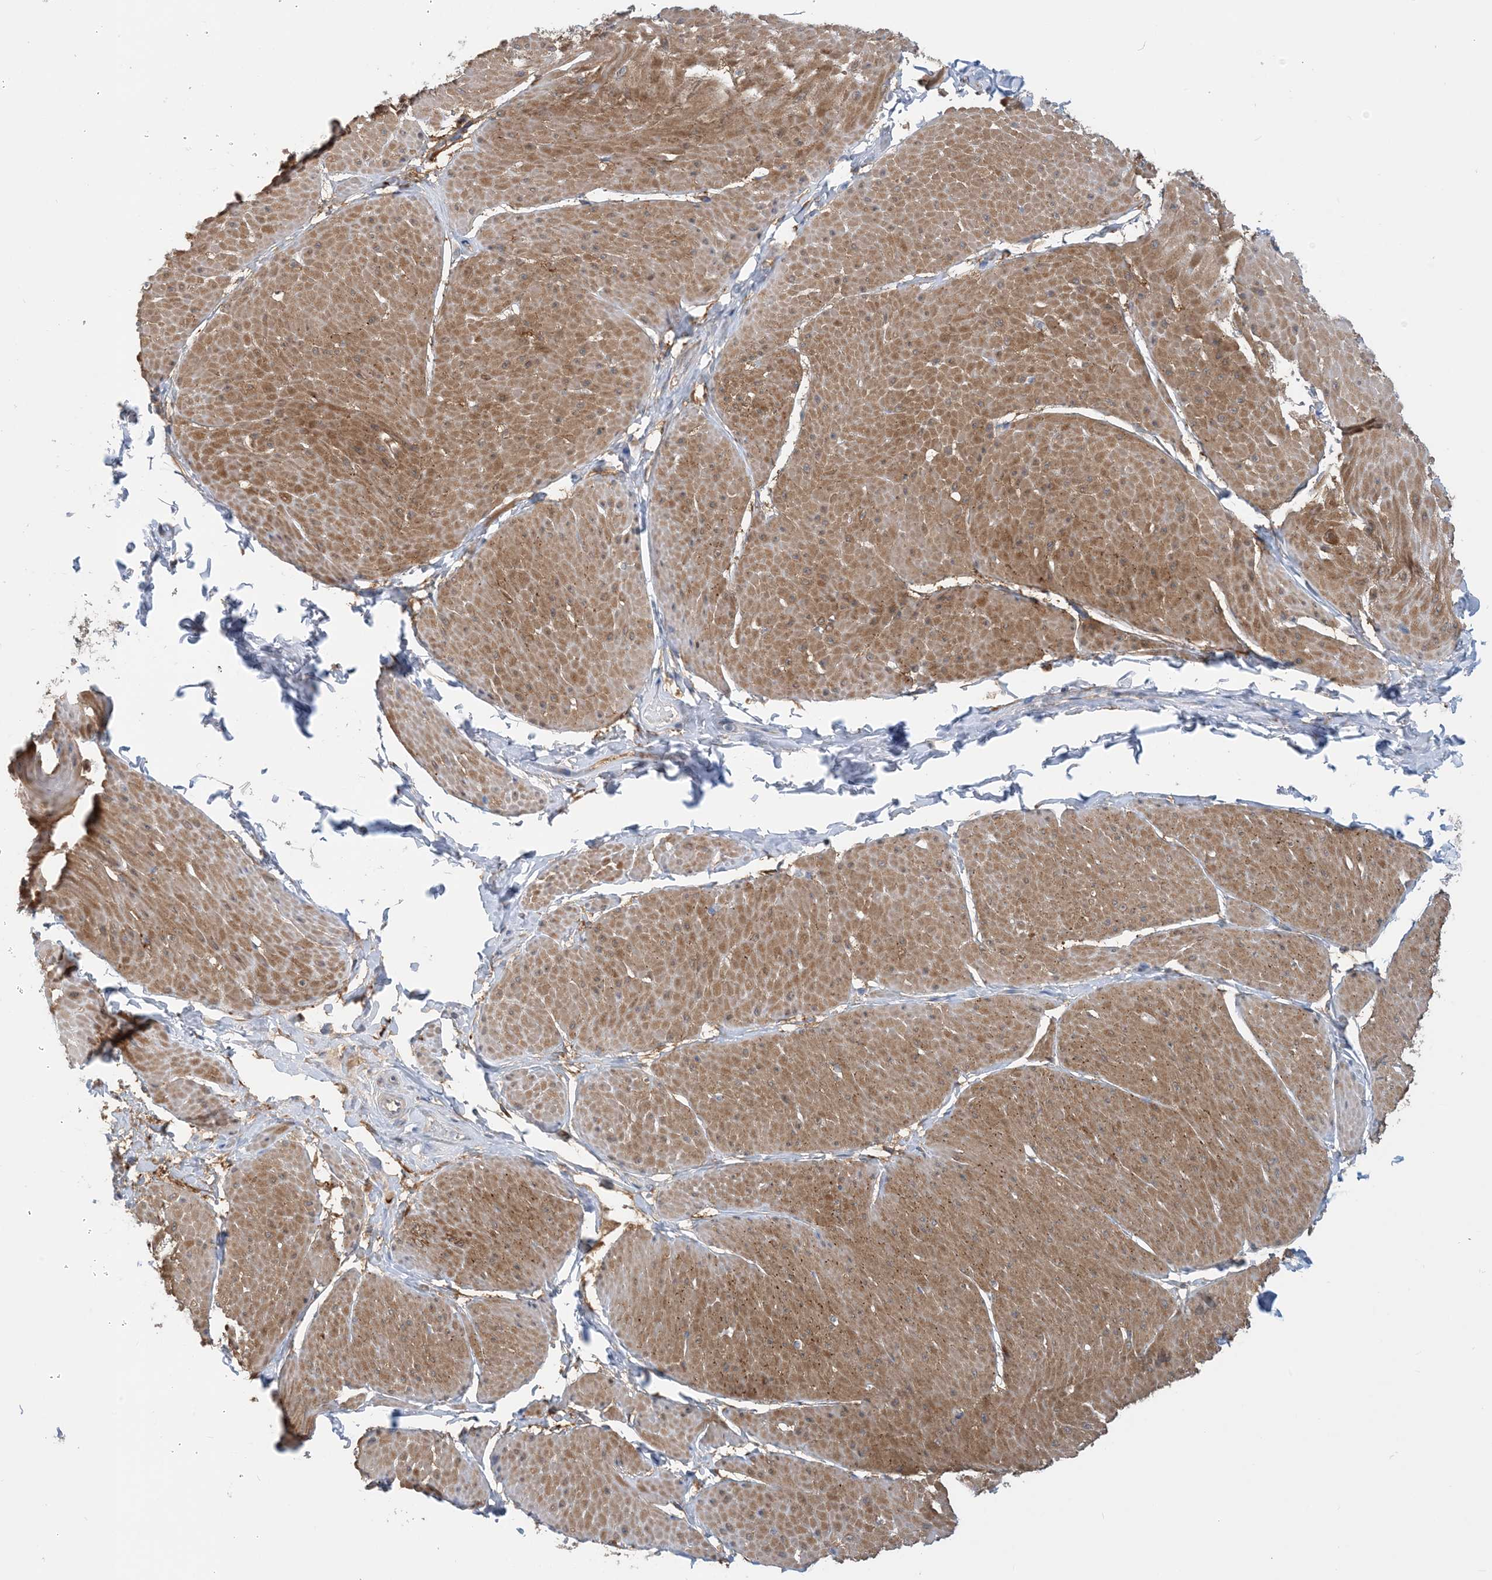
{"staining": {"intensity": "moderate", "quantity": ">75%", "location": "cytoplasmic/membranous"}, "tissue": "smooth muscle", "cell_type": "Smooth muscle cells", "image_type": "normal", "snomed": [{"axis": "morphology", "description": "Urothelial carcinoma, High grade"}, {"axis": "topography", "description": "Urinary bladder"}], "caption": "Immunohistochemical staining of unremarkable smooth muscle exhibits medium levels of moderate cytoplasmic/membranous staining in approximately >75% of smooth muscle cells.", "gene": "EIF2A", "patient": {"sex": "male", "age": 46}}